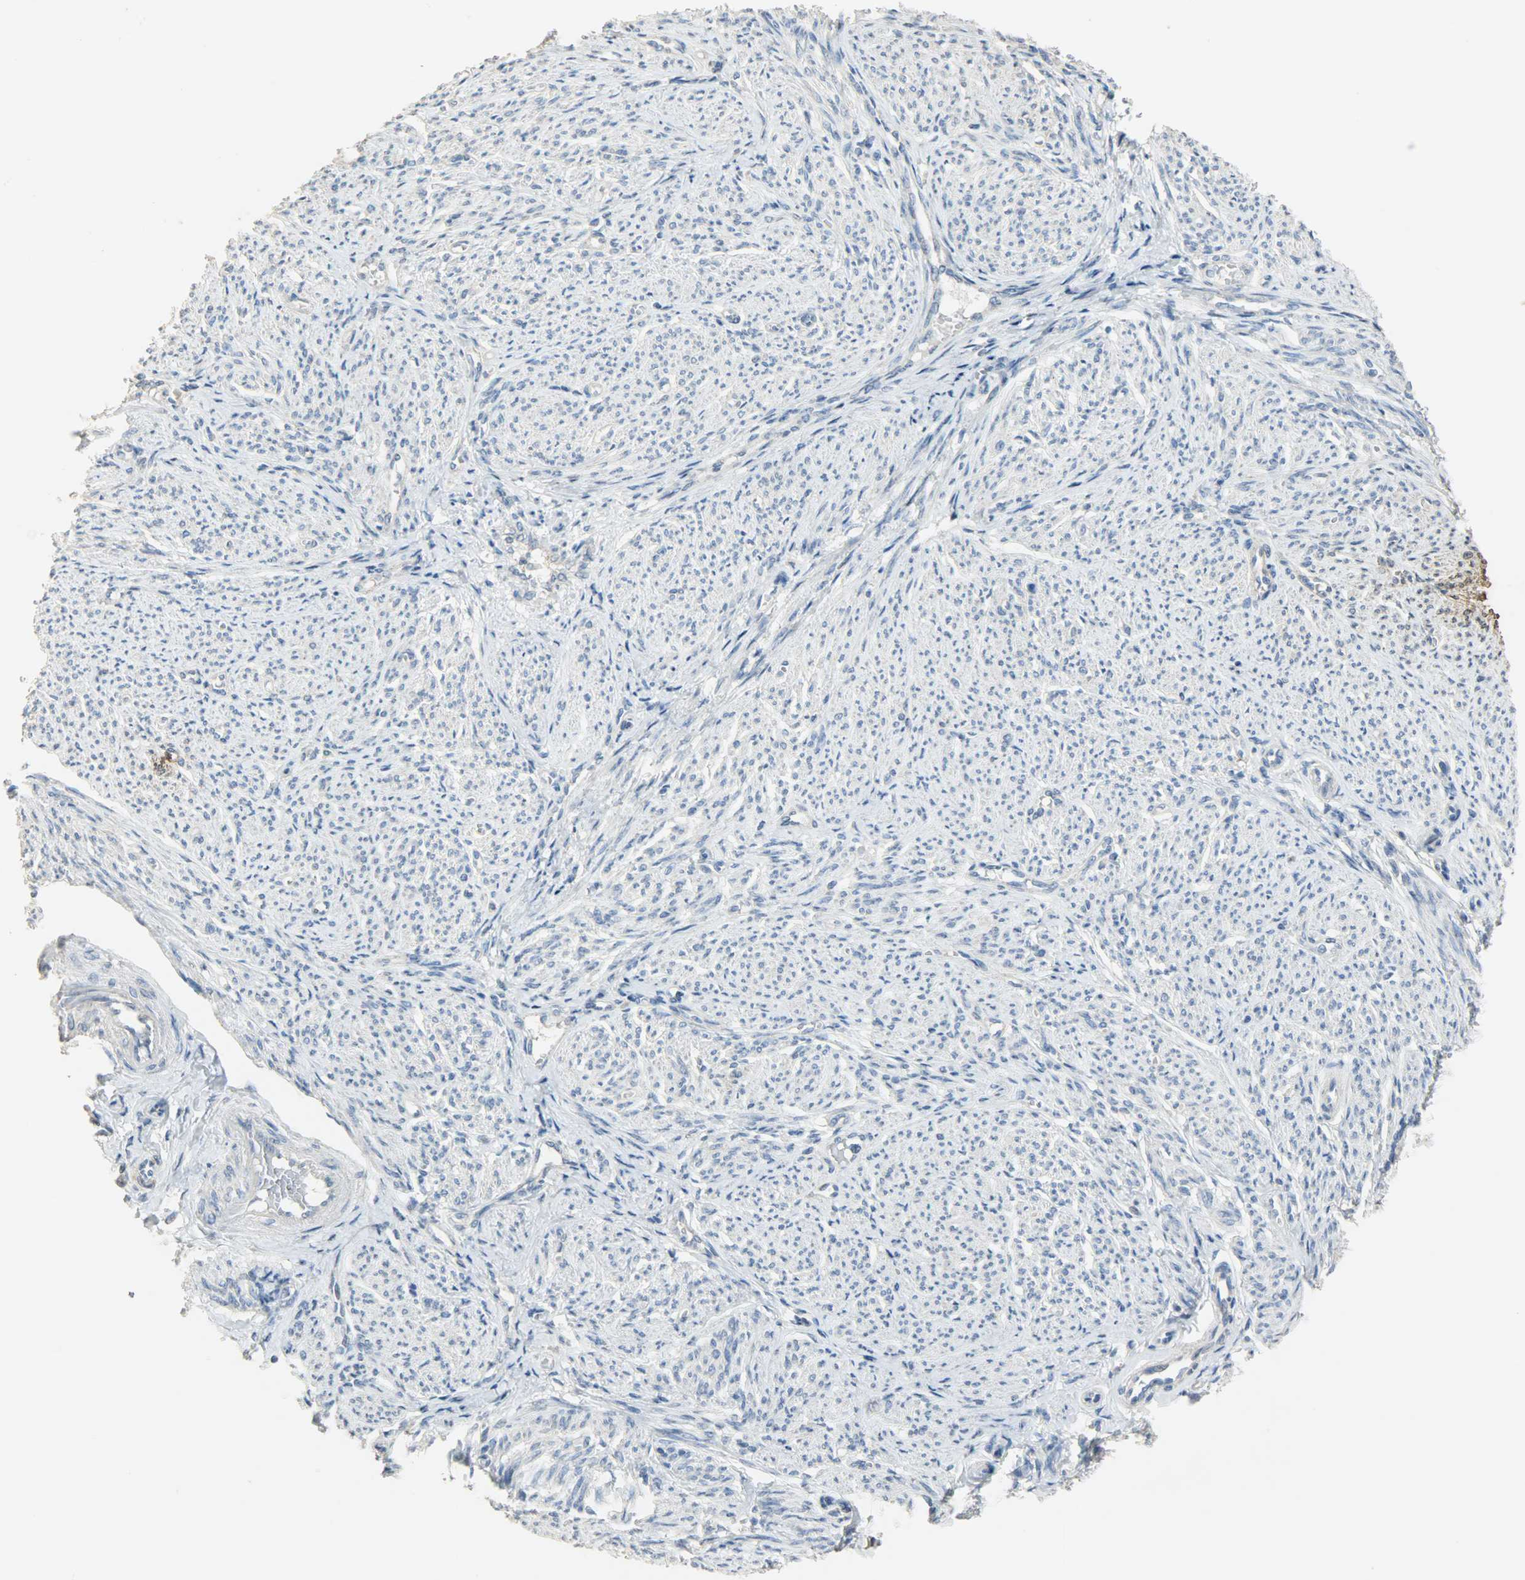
{"staining": {"intensity": "negative", "quantity": "none", "location": "none"}, "tissue": "smooth muscle", "cell_type": "Smooth muscle cells", "image_type": "normal", "snomed": [{"axis": "morphology", "description": "Normal tissue, NOS"}, {"axis": "topography", "description": "Smooth muscle"}], "caption": "Protein analysis of benign smooth muscle demonstrates no significant staining in smooth muscle cells.", "gene": "DNAJB6", "patient": {"sex": "female", "age": 65}}